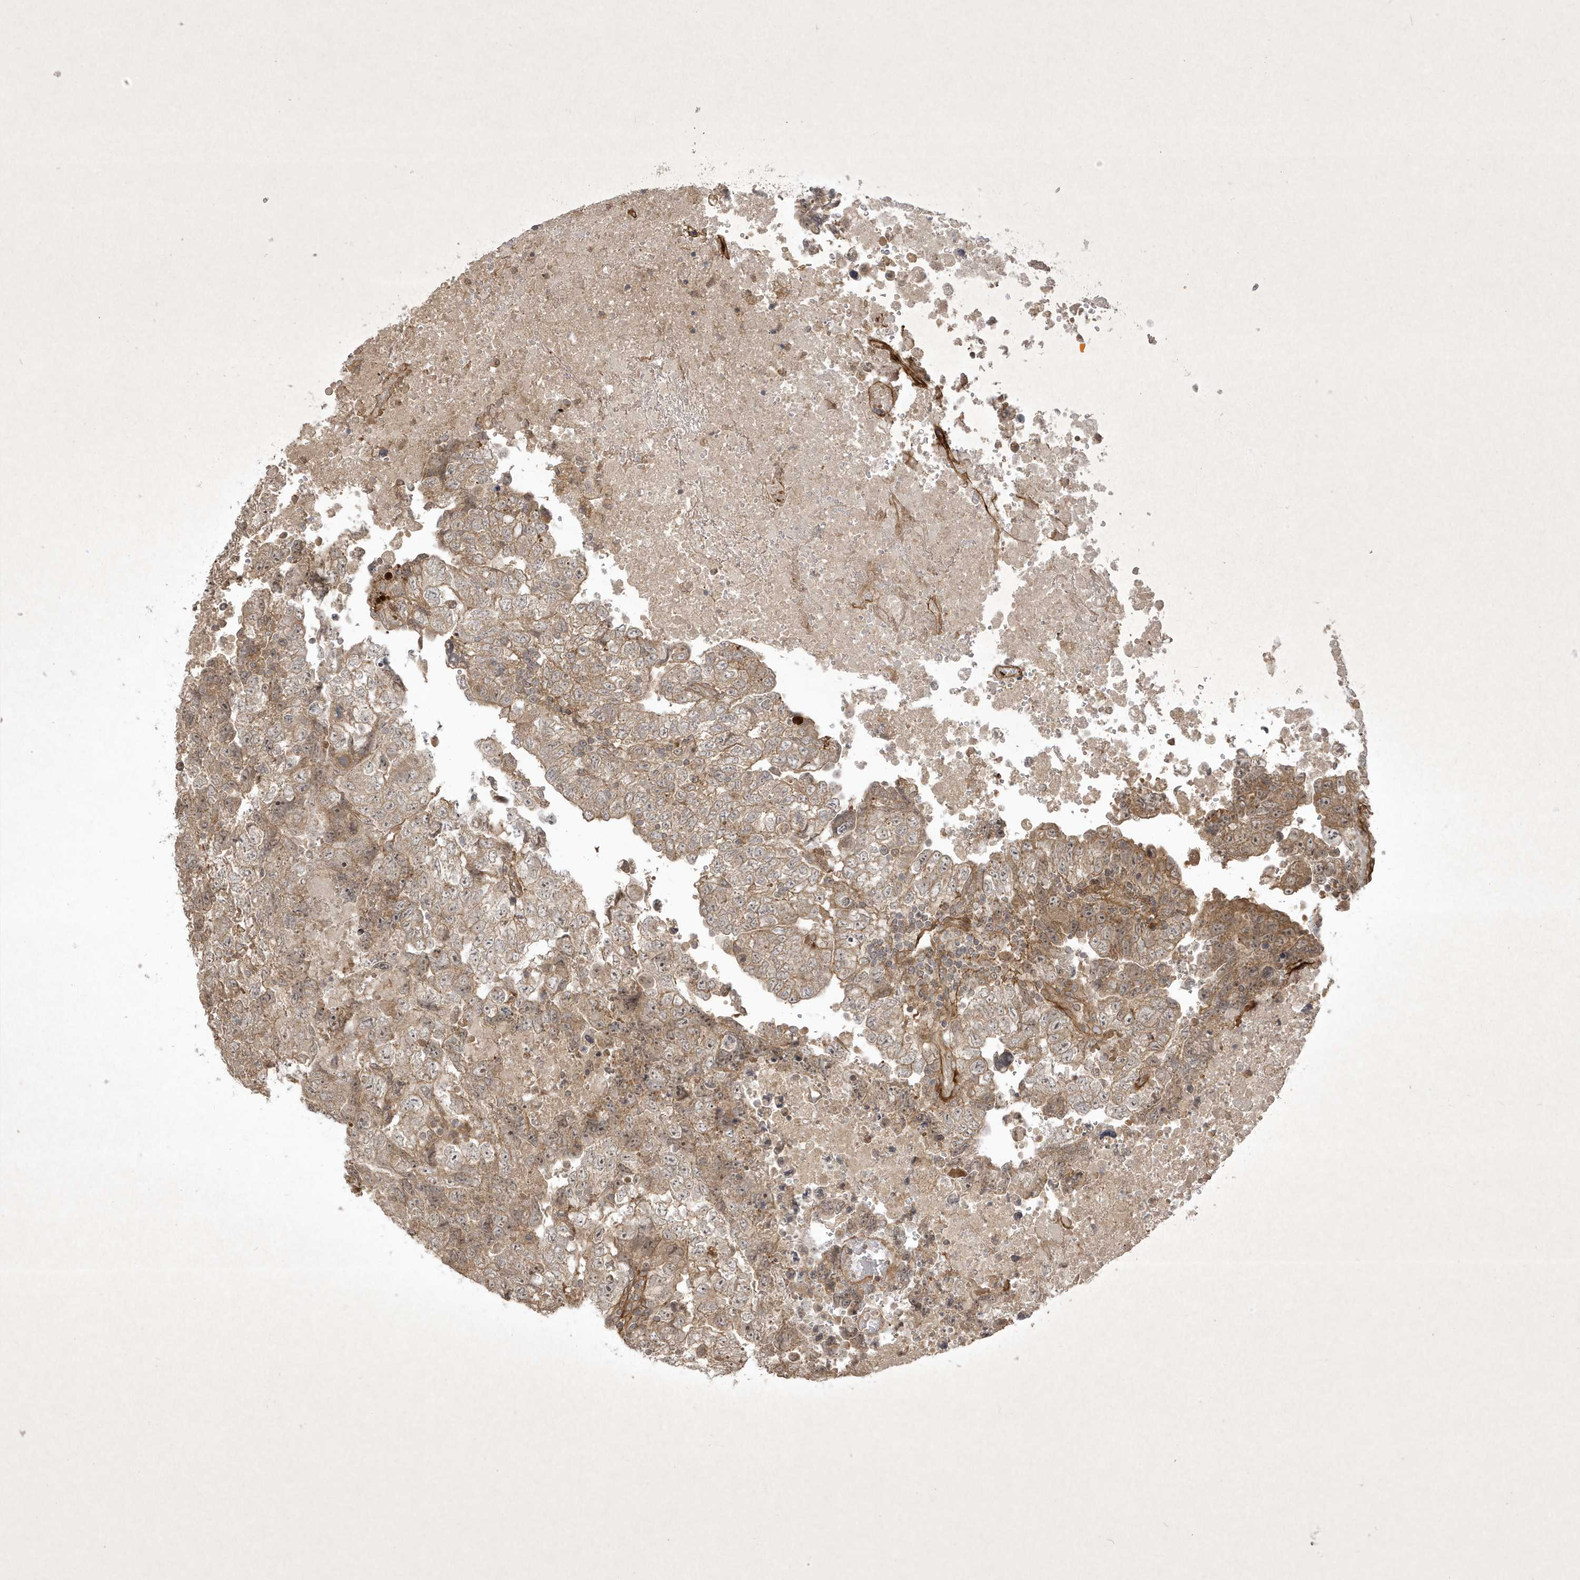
{"staining": {"intensity": "weak", "quantity": "25%-75%", "location": "cytoplasmic/membranous,nuclear"}, "tissue": "testis cancer", "cell_type": "Tumor cells", "image_type": "cancer", "snomed": [{"axis": "morphology", "description": "Carcinoma, Embryonal, NOS"}, {"axis": "topography", "description": "Testis"}], "caption": "High-magnification brightfield microscopy of testis cancer stained with DAB (3,3'-diaminobenzidine) (brown) and counterstained with hematoxylin (blue). tumor cells exhibit weak cytoplasmic/membranous and nuclear expression is seen in about25%-75% of cells.", "gene": "FAM83C", "patient": {"sex": "male", "age": 37}}